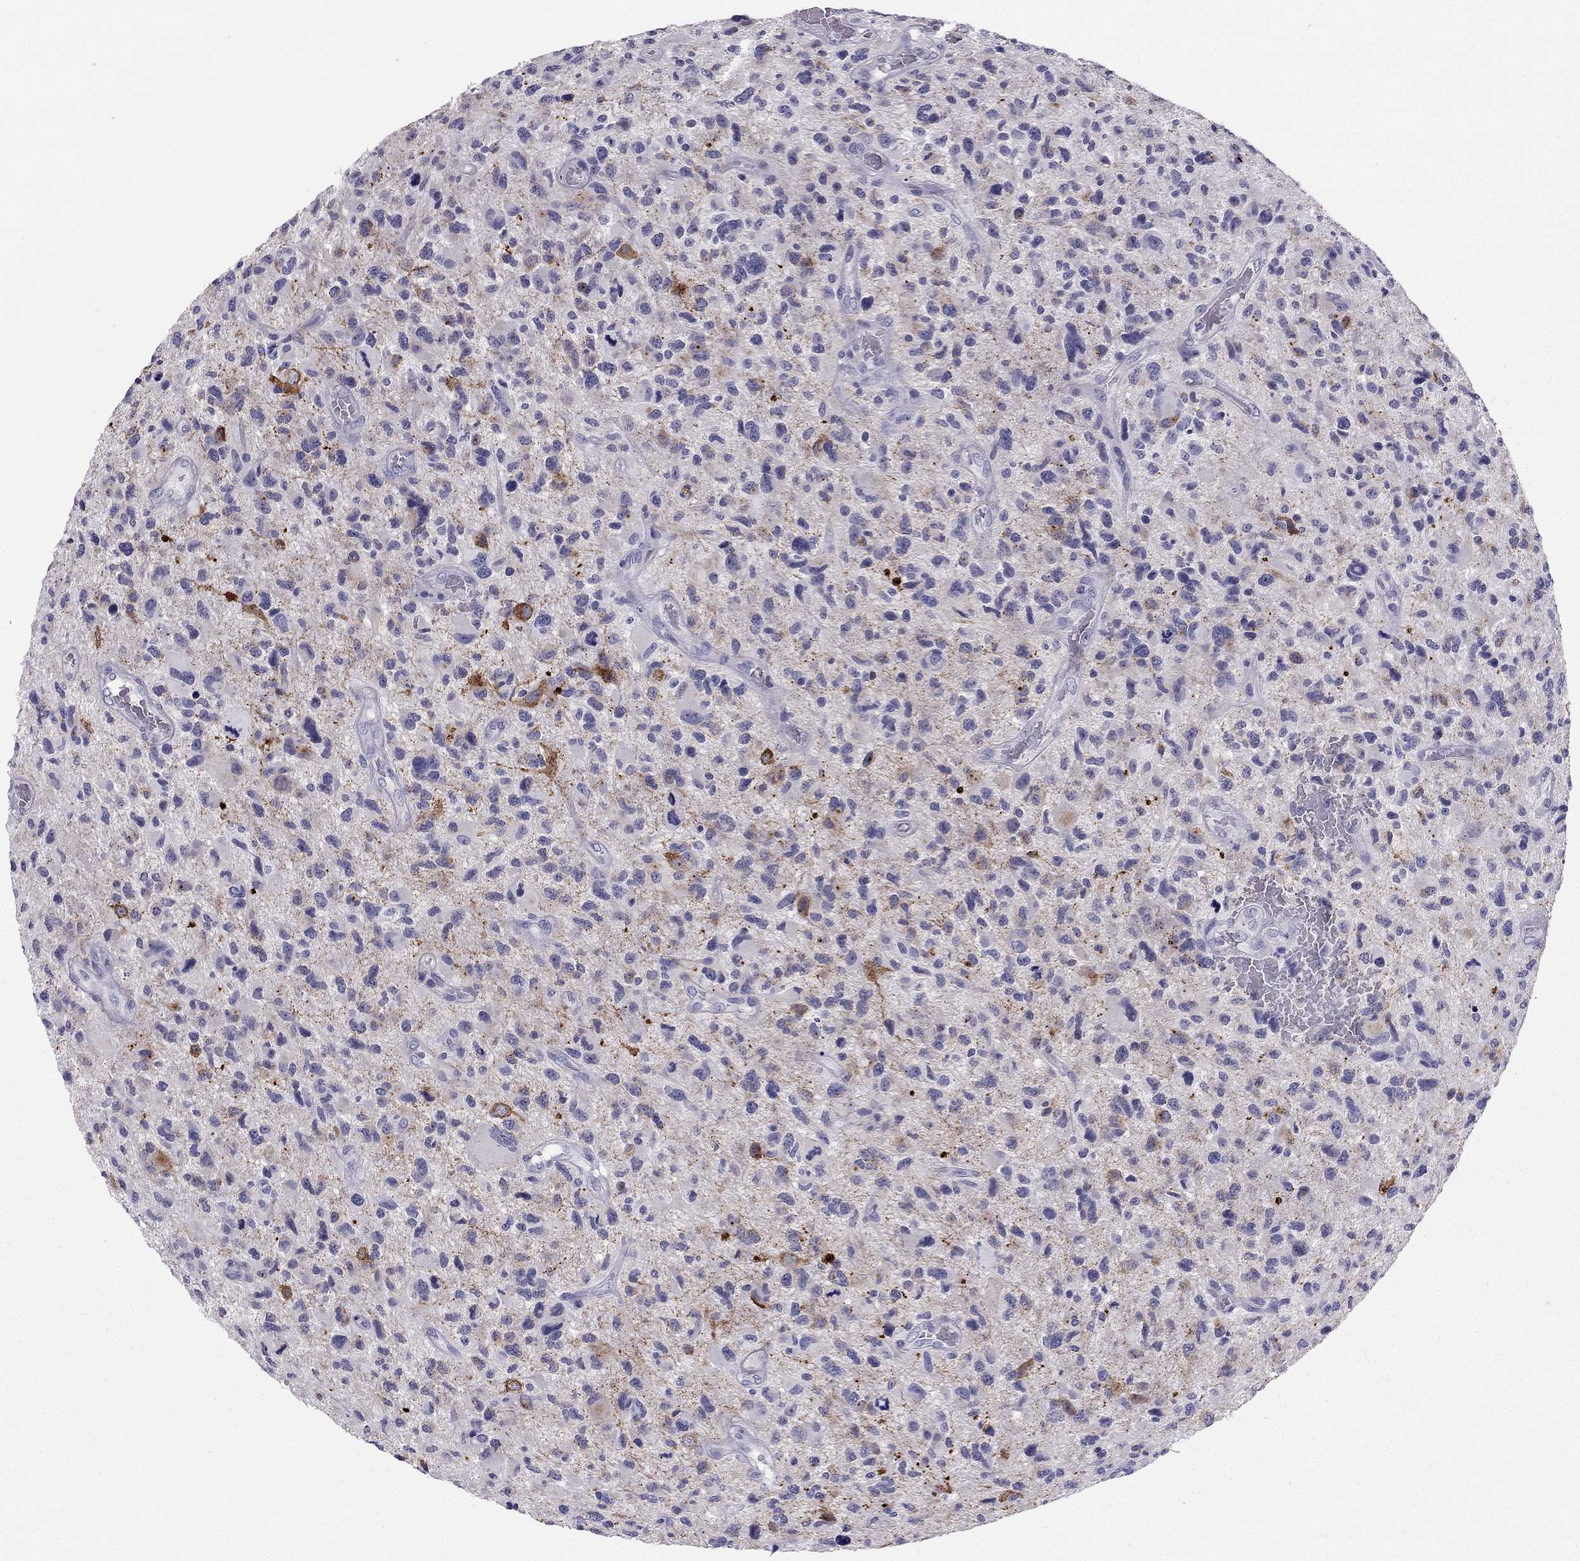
{"staining": {"intensity": "negative", "quantity": "none", "location": "none"}, "tissue": "glioma", "cell_type": "Tumor cells", "image_type": "cancer", "snomed": [{"axis": "morphology", "description": "Glioma, malignant, NOS"}, {"axis": "morphology", "description": "Glioma, malignant, High grade"}, {"axis": "topography", "description": "Brain"}], "caption": "Tumor cells are negative for brown protein staining in glioma.", "gene": "LMTK3", "patient": {"sex": "female", "age": 71}}